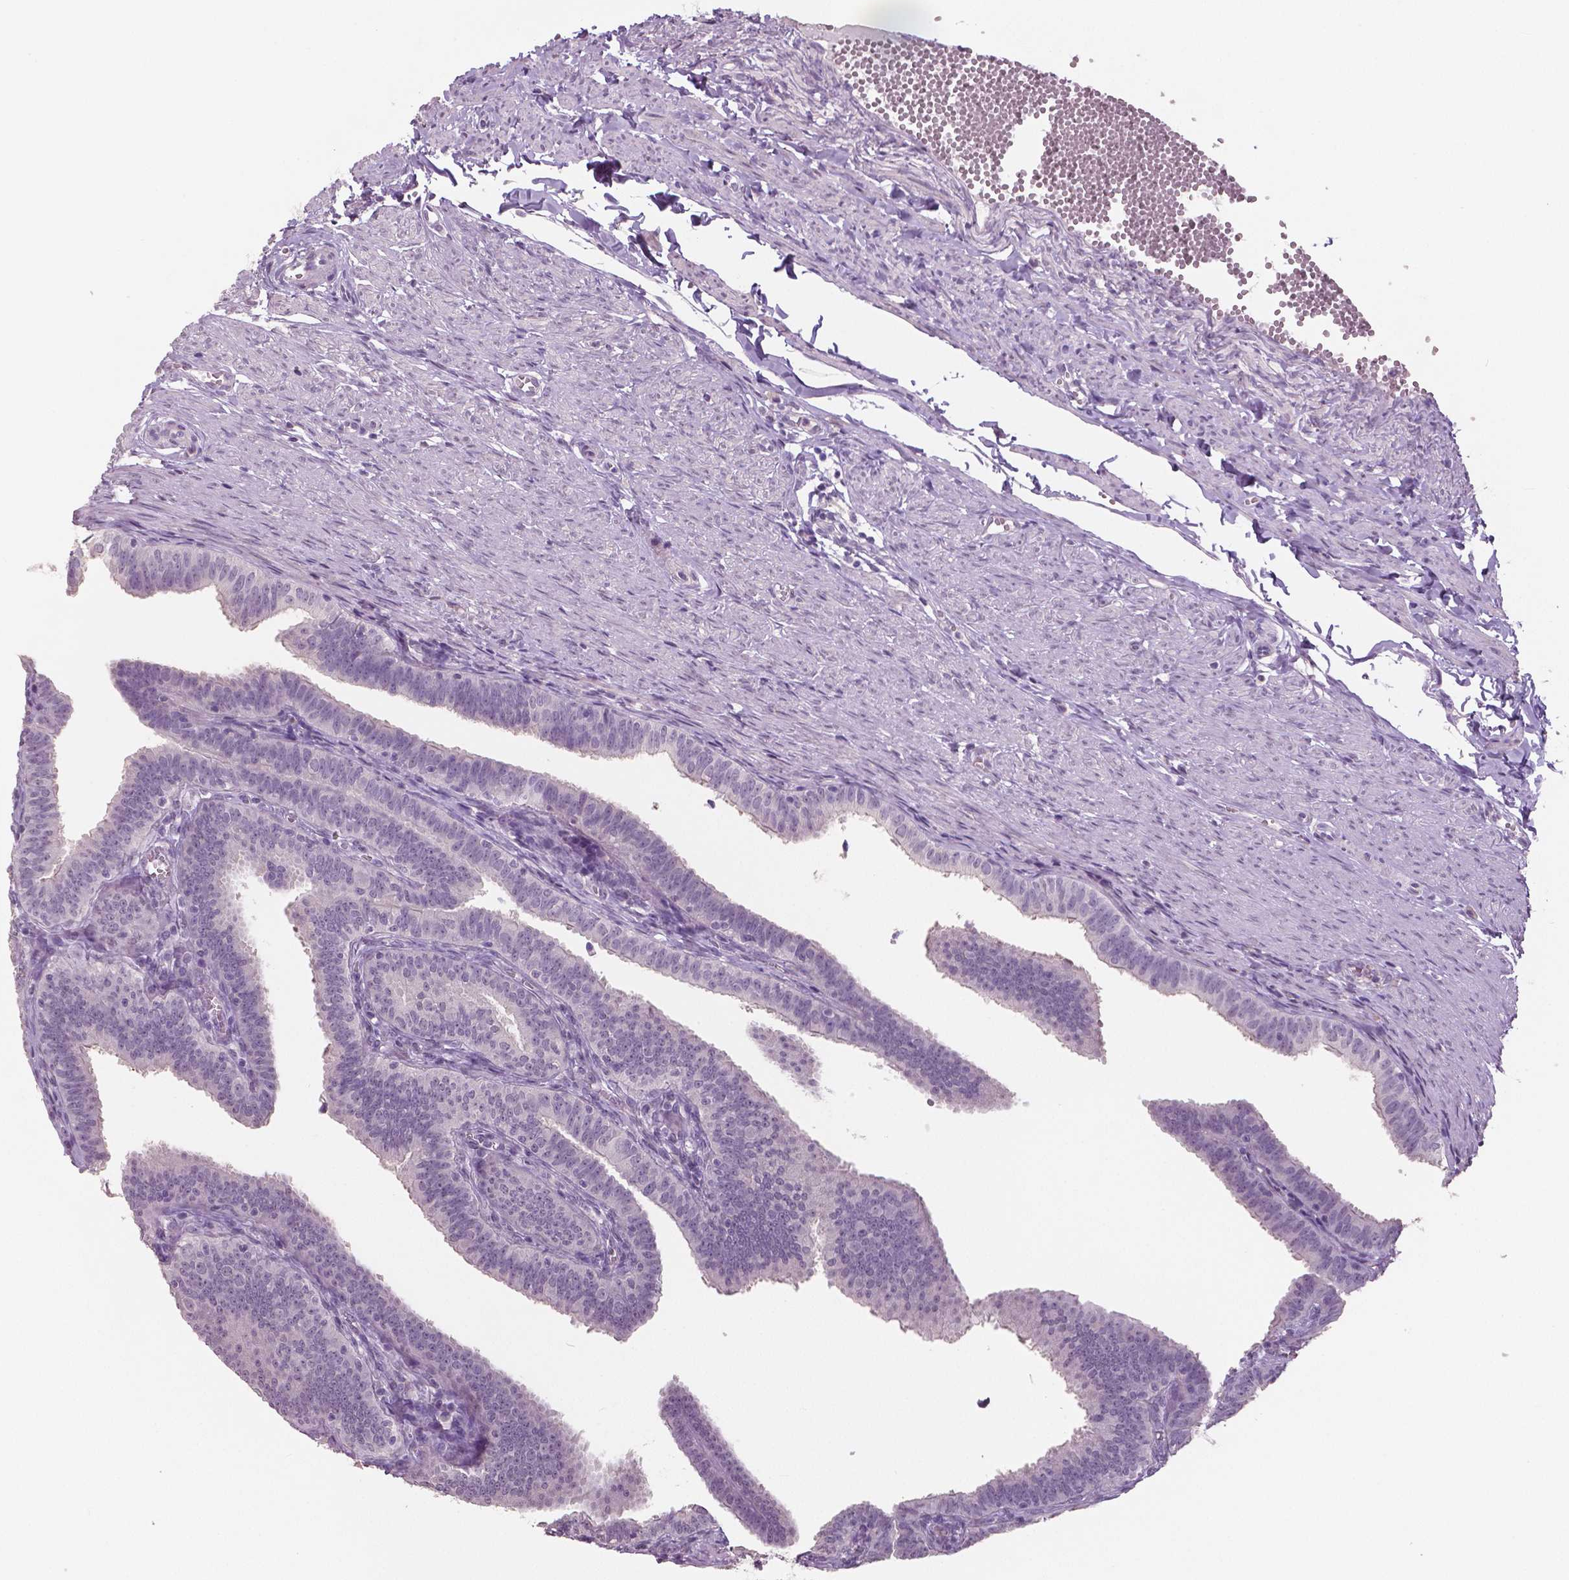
{"staining": {"intensity": "negative", "quantity": "none", "location": "none"}, "tissue": "fallopian tube", "cell_type": "Glandular cells", "image_type": "normal", "snomed": [{"axis": "morphology", "description": "Normal tissue, NOS"}, {"axis": "topography", "description": "Fallopian tube"}], "caption": "This is a image of immunohistochemistry (IHC) staining of unremarkable fallopian tube, which shows no positivity in glandular cells.", "gene": "NECAB1", "patient": {"sex": "female", "age": 25}}